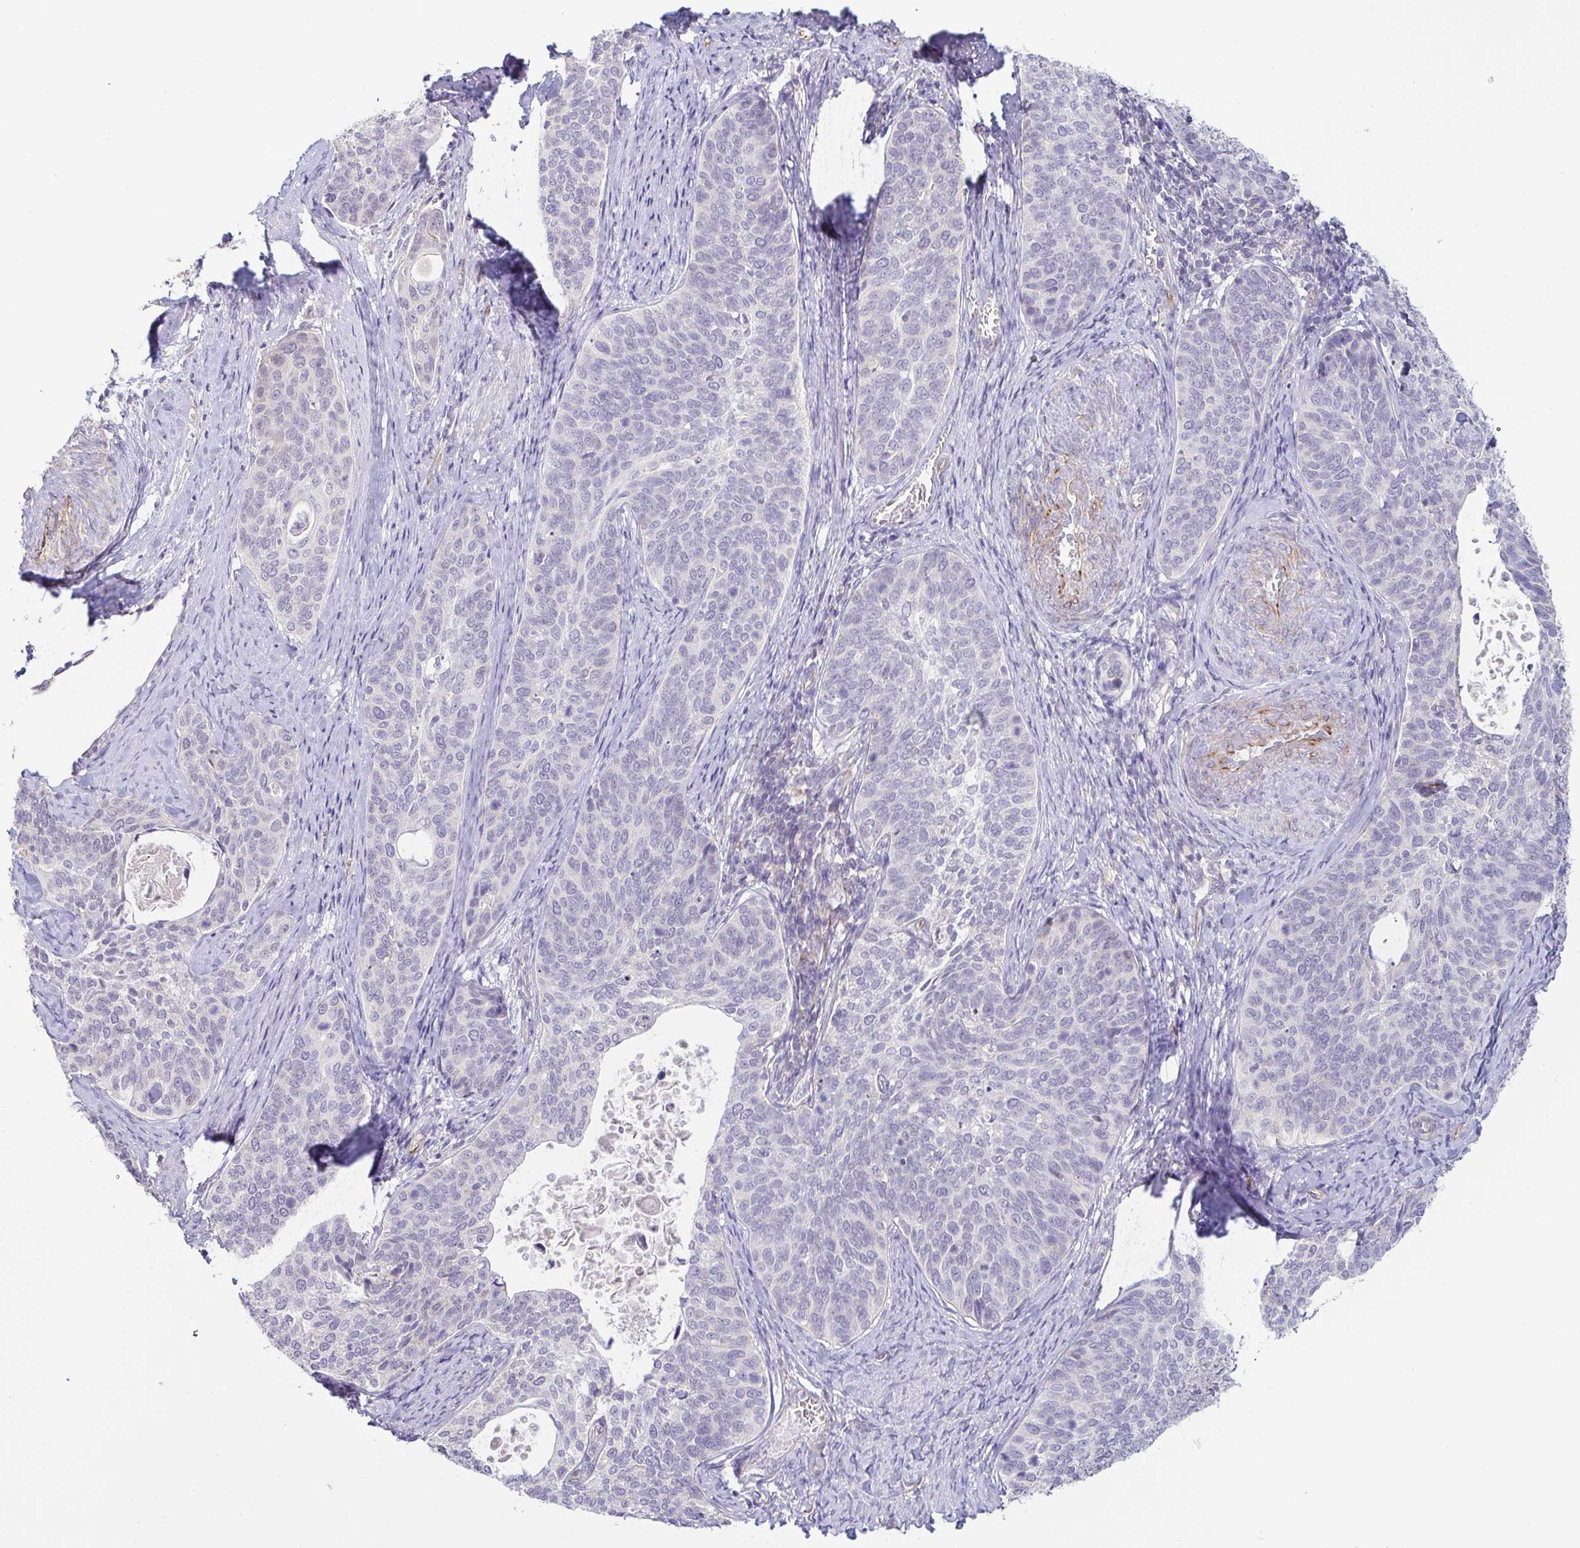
{"staining": {"intensity": "negative", "quantity": "none", "location": "none"}, "tissue": "cervical cancer", "cell_type": "Tumor cells", "image_type": "cancer", "snomed": [{"axis": "morphology", "description": "Squamous cell carcinoma, NOS"}, {"axis": "topography", "description": "Cervix"}], "caption": "This is an immunohistochemistry (IHC) histopathology image of human cervical cancer (squamous cell carcinoma). There is no positivity in tumor cells.", "gene": "COL17A1", "patient": {"sex": "female", "age": 69}}